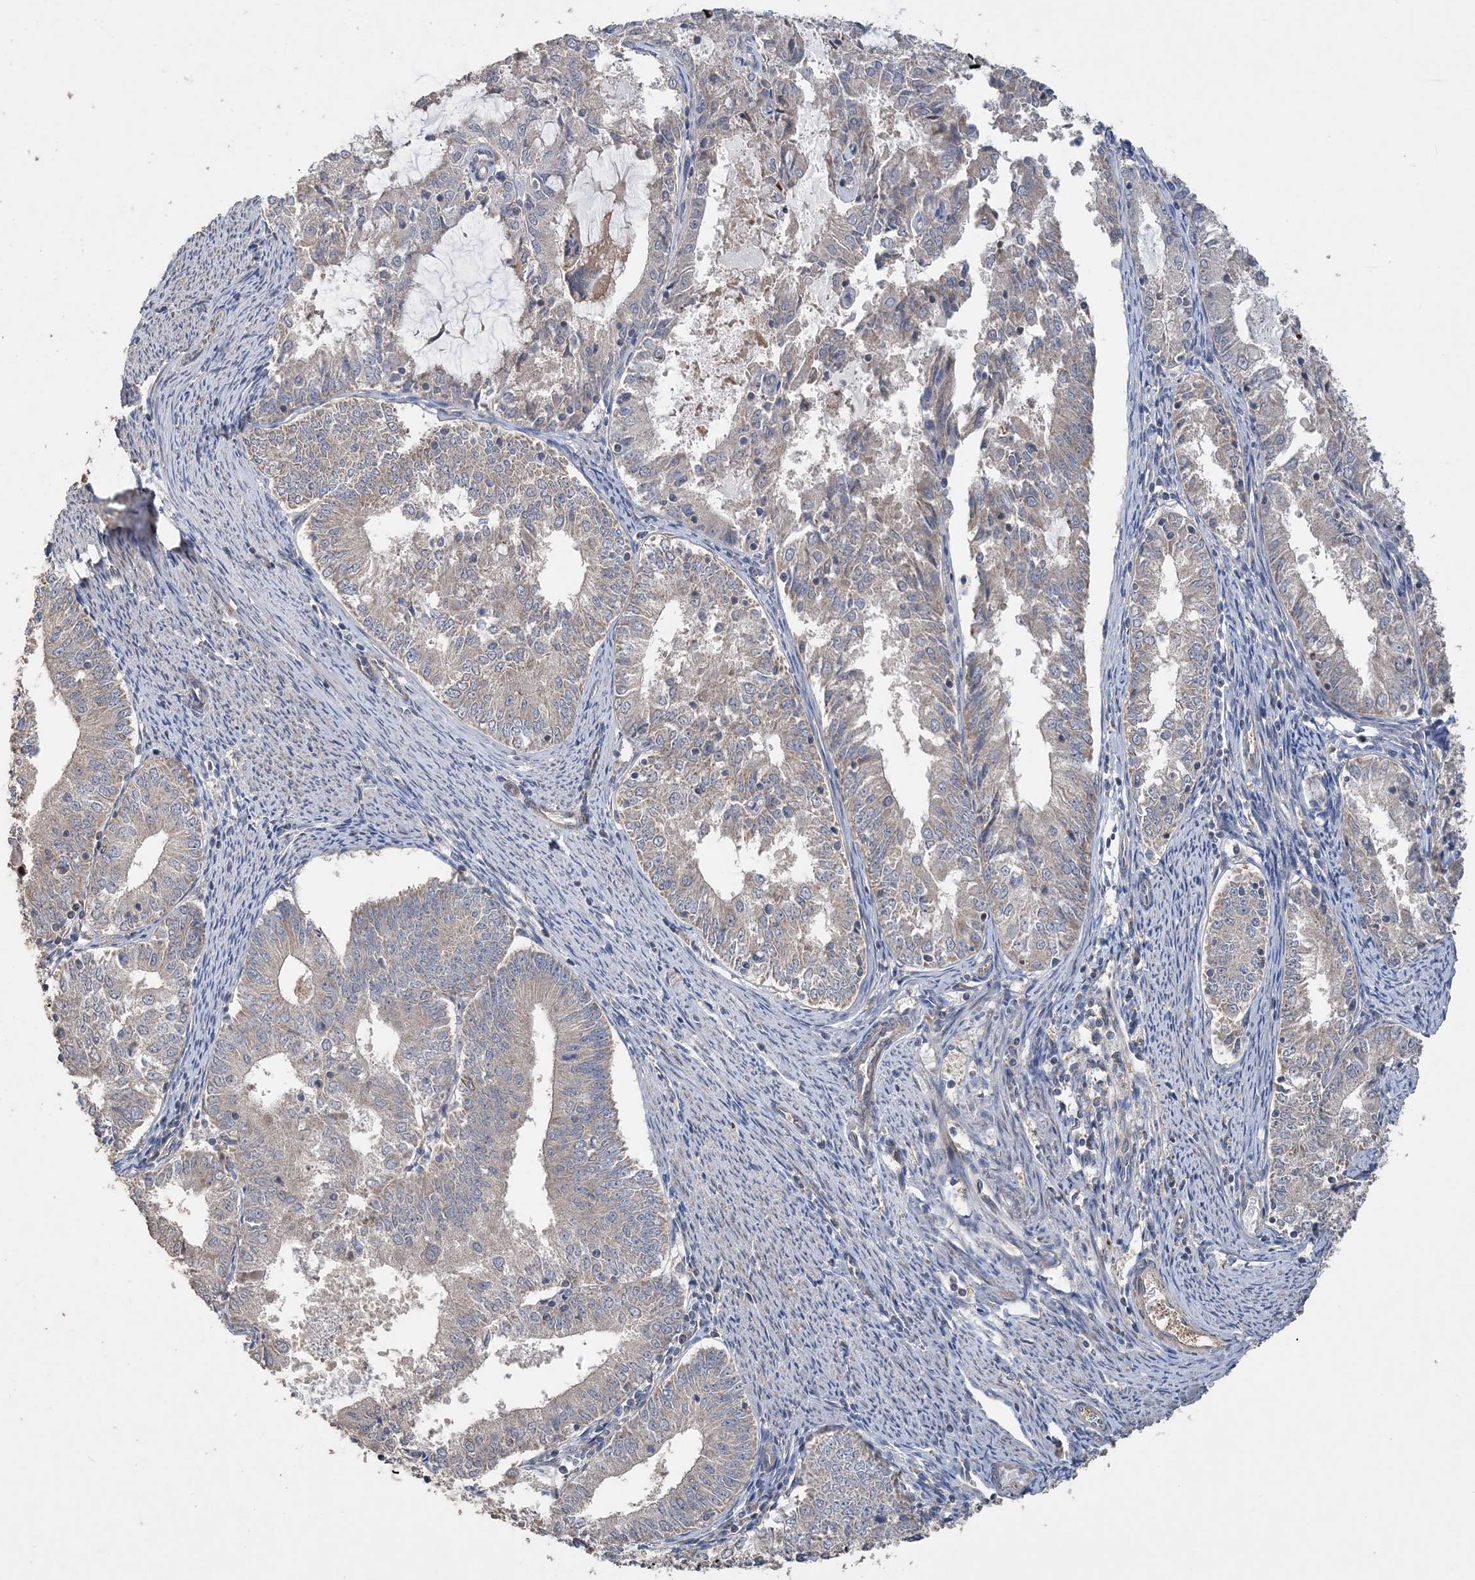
{"staining": {"intensity": "weak", "quantity": "<25%", "location": "cytoplasmic/membranous"}, "tissue": "endometrial cancer", "cell_type": "Tumor cells", "image_type": "cancer", "snomed": [{"axis": "morphology", "description": "Adenocarcinoma, NOS"}, {"axis": "topography", "description": "Endometrium"}], "caption": "DAB immunohistochemical staining of human endometrial adenocarcinoma exhibits no significant positivity in tumor cells.", "gene": "GRINA", "patient": {"sex": "female", "age": 57}}